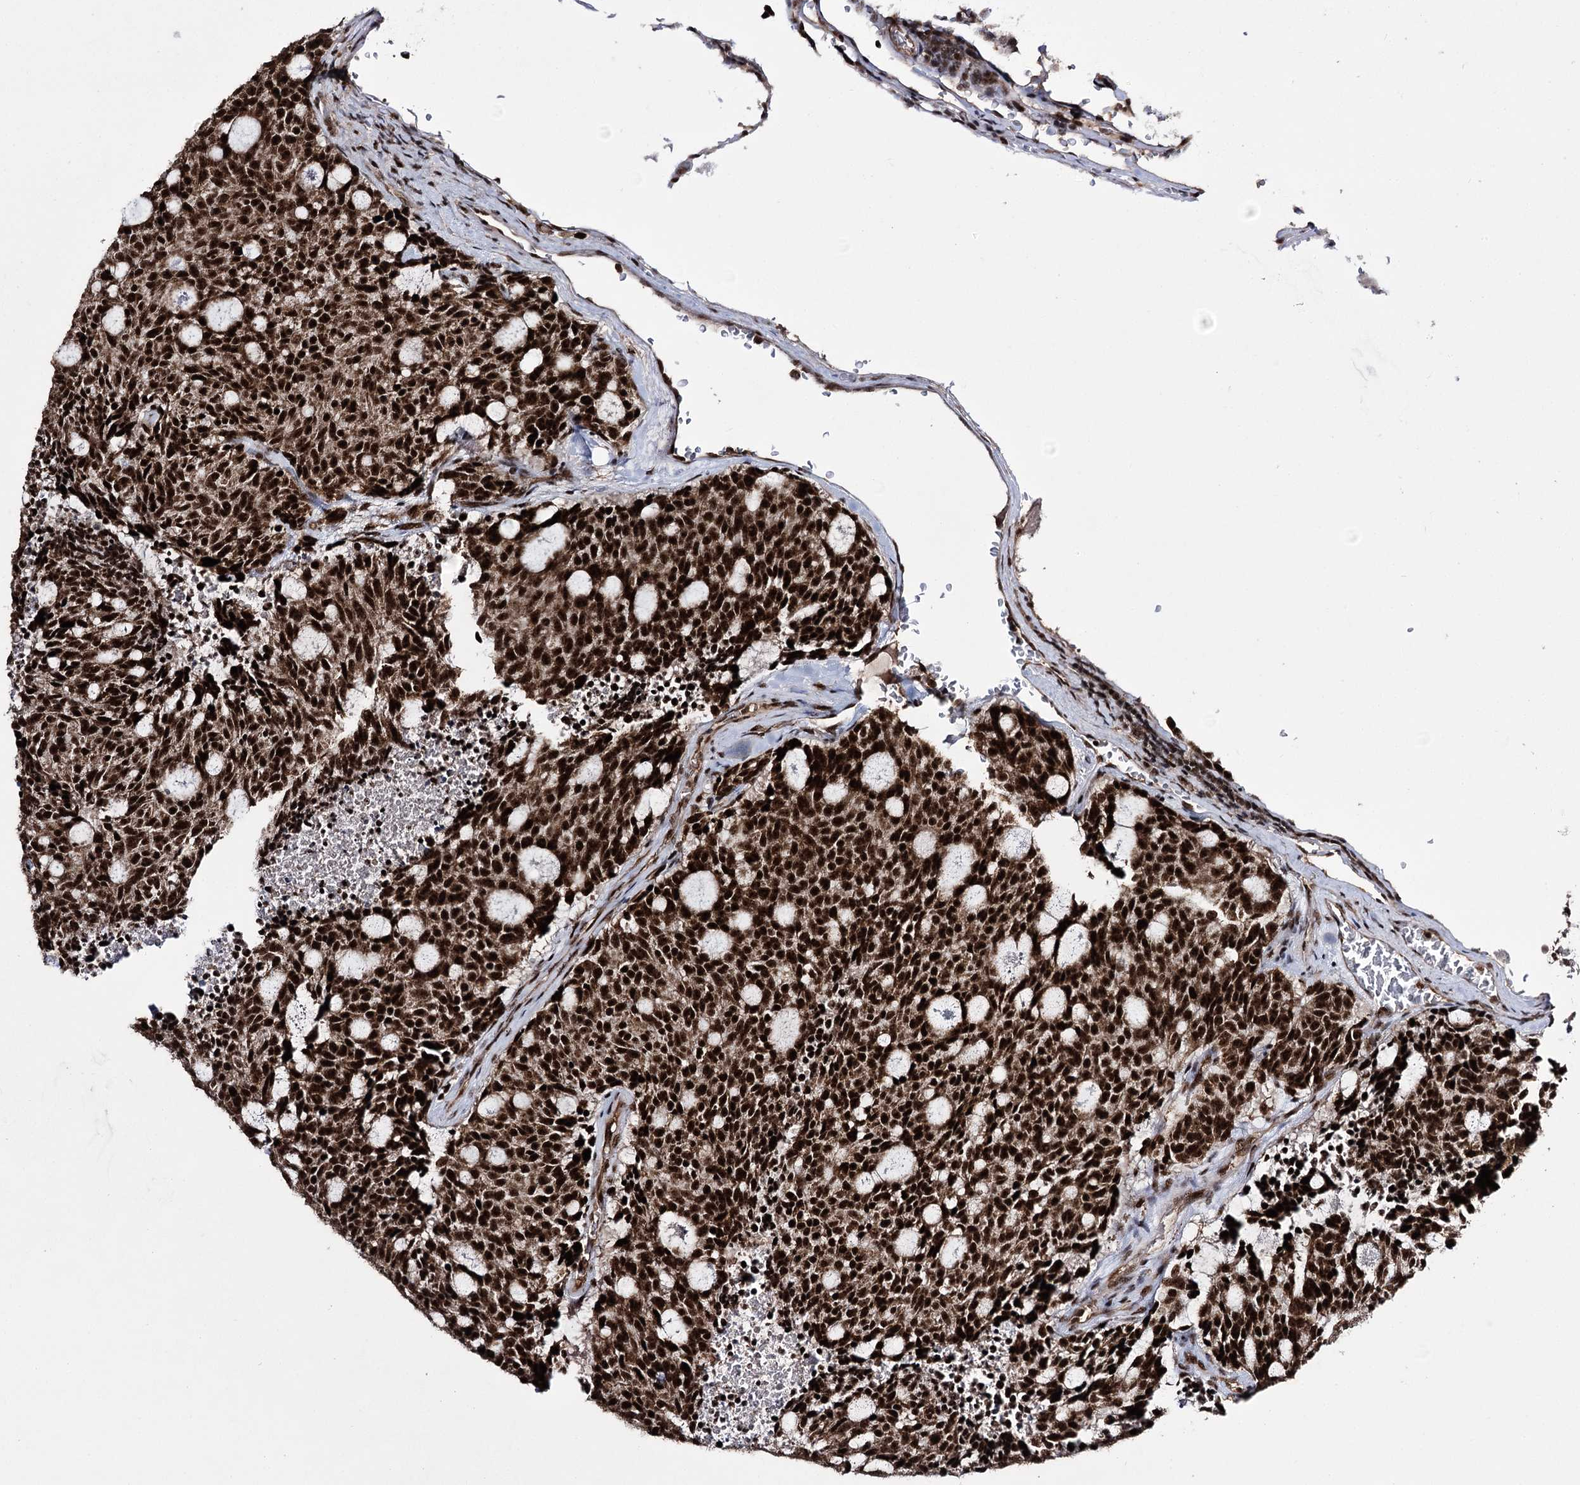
{"staining": {"intensity": "strong", "quantity": ">75%", "location": "nuclear"}, "tissue": "carcinoid", "cell_type": "Tumor cells", "image_type": "cancer", "snomed": [{"axis": "morphology", "description": "Carcinoid, malignant, NOS"}, {"axis": "topography", "description": "Pancreas"}], "caption": "Brown immunohistochemical staining in human carcinoid (malignant) displays strong nuclear expression in about >75% of tumor cells.", "gene": "PRPF40A", "patient": {"sex": "female", "age": 54}}